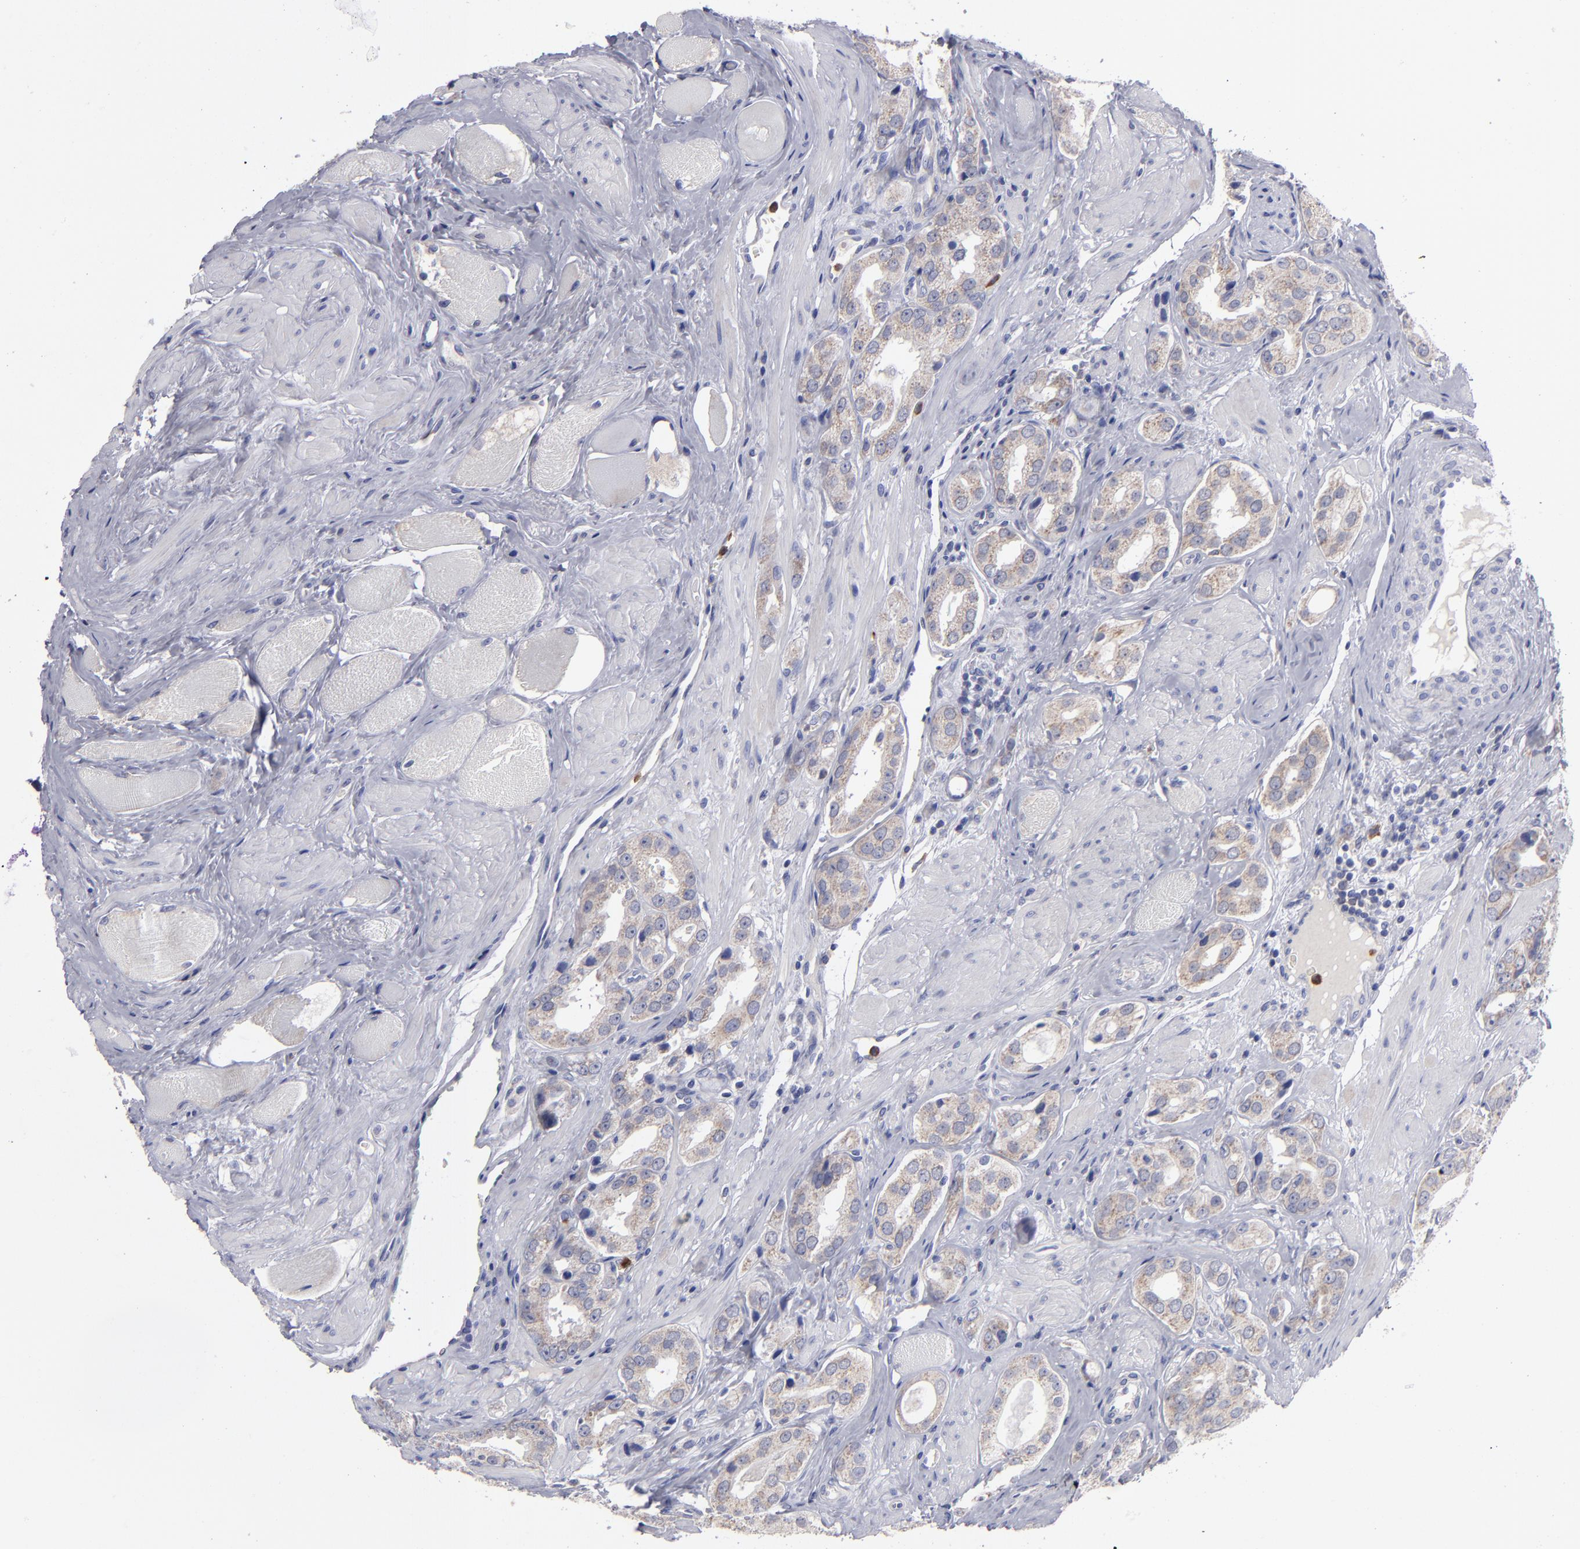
{"staining": {"intensity": "weak", "quantity": ">75%", "location": "cytoplasmic/membranous"}, "tissue": "prostate cancer", "cell_type": "Tumor cells", "image_type": "cancer", "snomed": [{"axis": "morphology", "description": "Adenocarcinoma, Medium grade"}, {"axis": "topography", "description": "Prostate"}], "caption": "Immunohistochemistry image of medium-grade adenocarcinoma (prostate) stained for a protein (brown), which exhibits low levels of weak cytoplasmic/membranous staining in about >75% of tumor cells.", "gene": "FGR", "patient": {"sex": "male", "age": 53}}